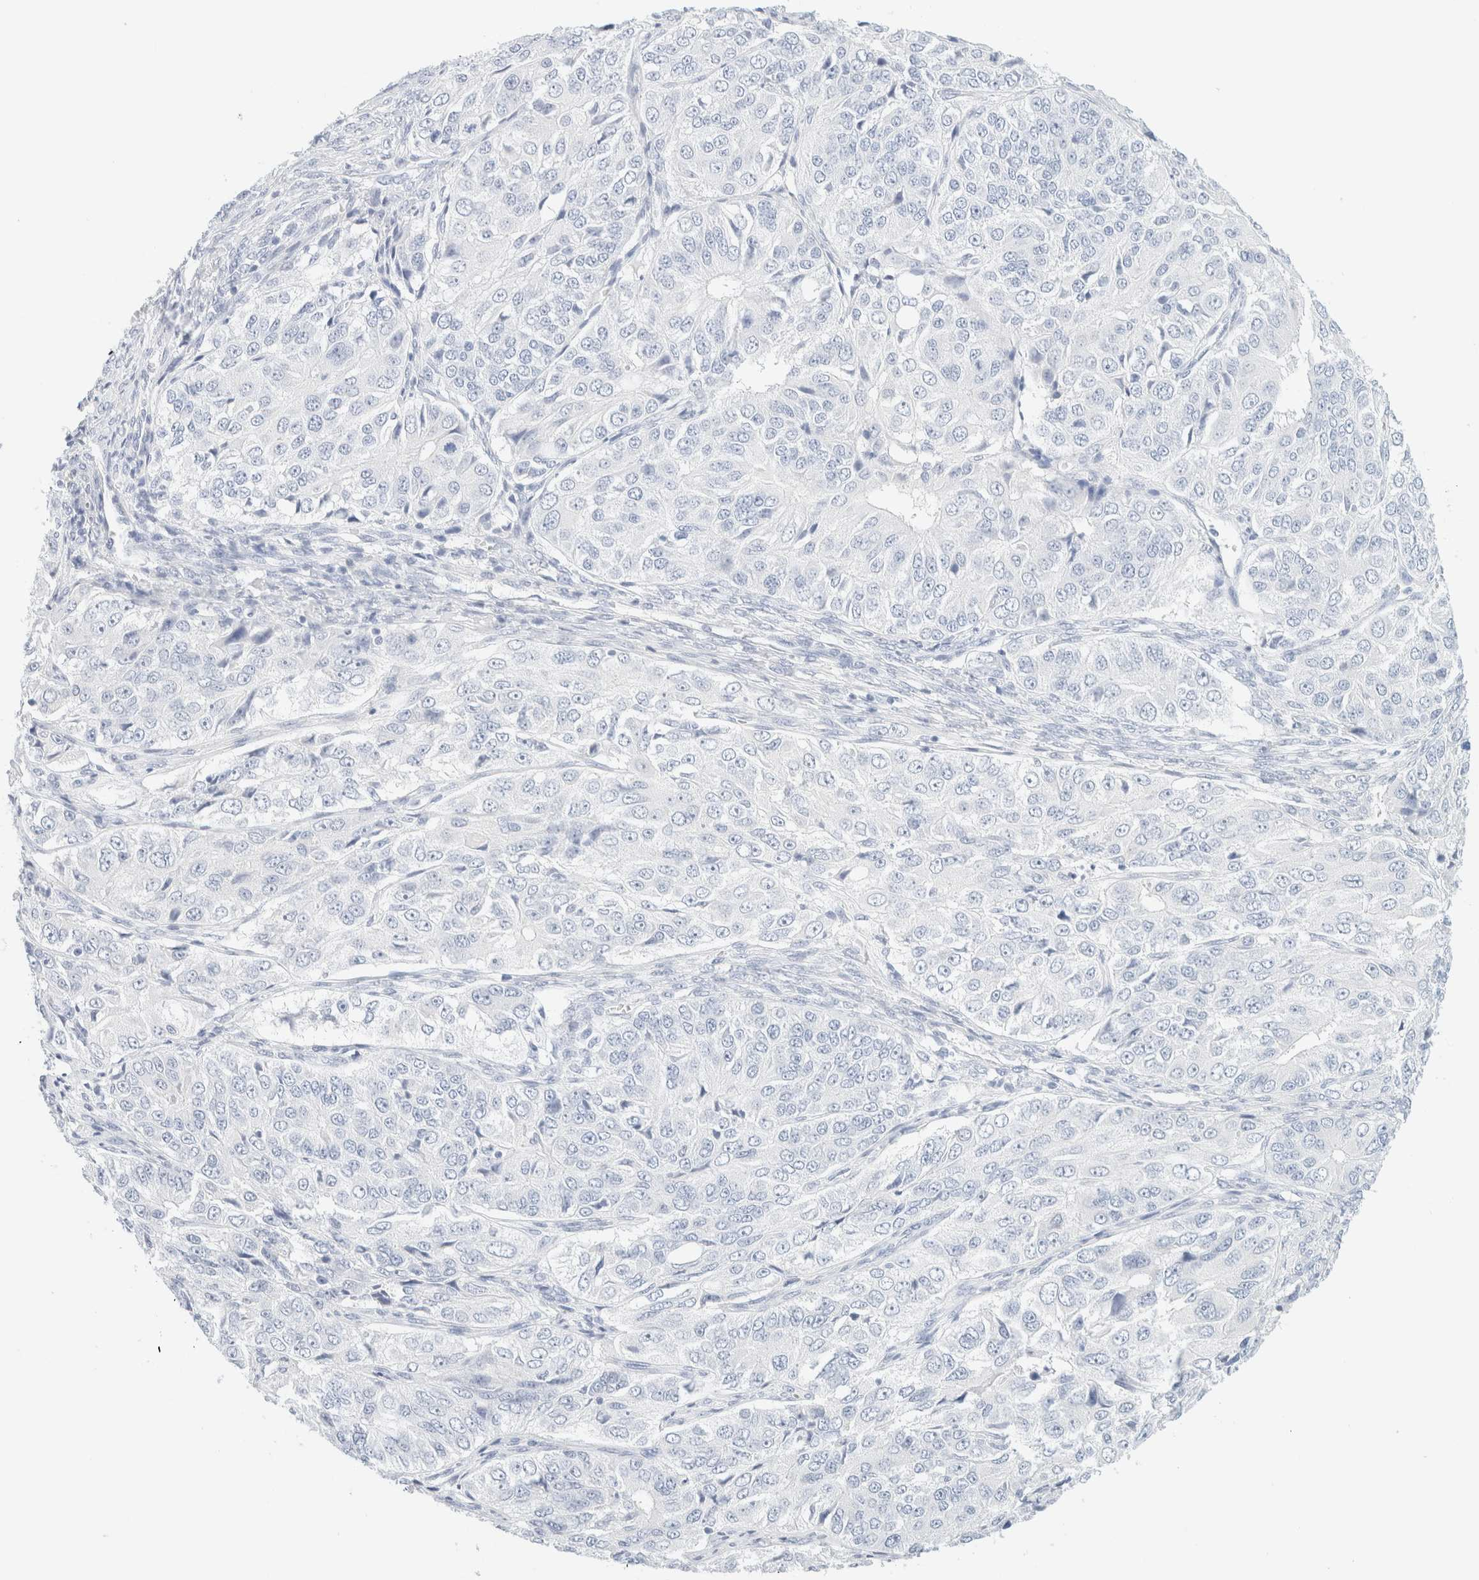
{"staining": {"intensity": "negative", "quantity": "none", "location": "none"}, "tissue": "ovarian cancer", "cell_type": "Tumor cells", "image_type": "cancer", "snomed": [{"axis": "morphology", "description": "Carcinoma, endometroid"}, {"axis": "topography", "description": "Ovary"}], "caption": "Ovarian cancer stained for a protein using immunohistochemistry (IHC) shows no staining tumor cells.", "gene": "DPYS", "patient": {"sex": "female", "age": 51}}